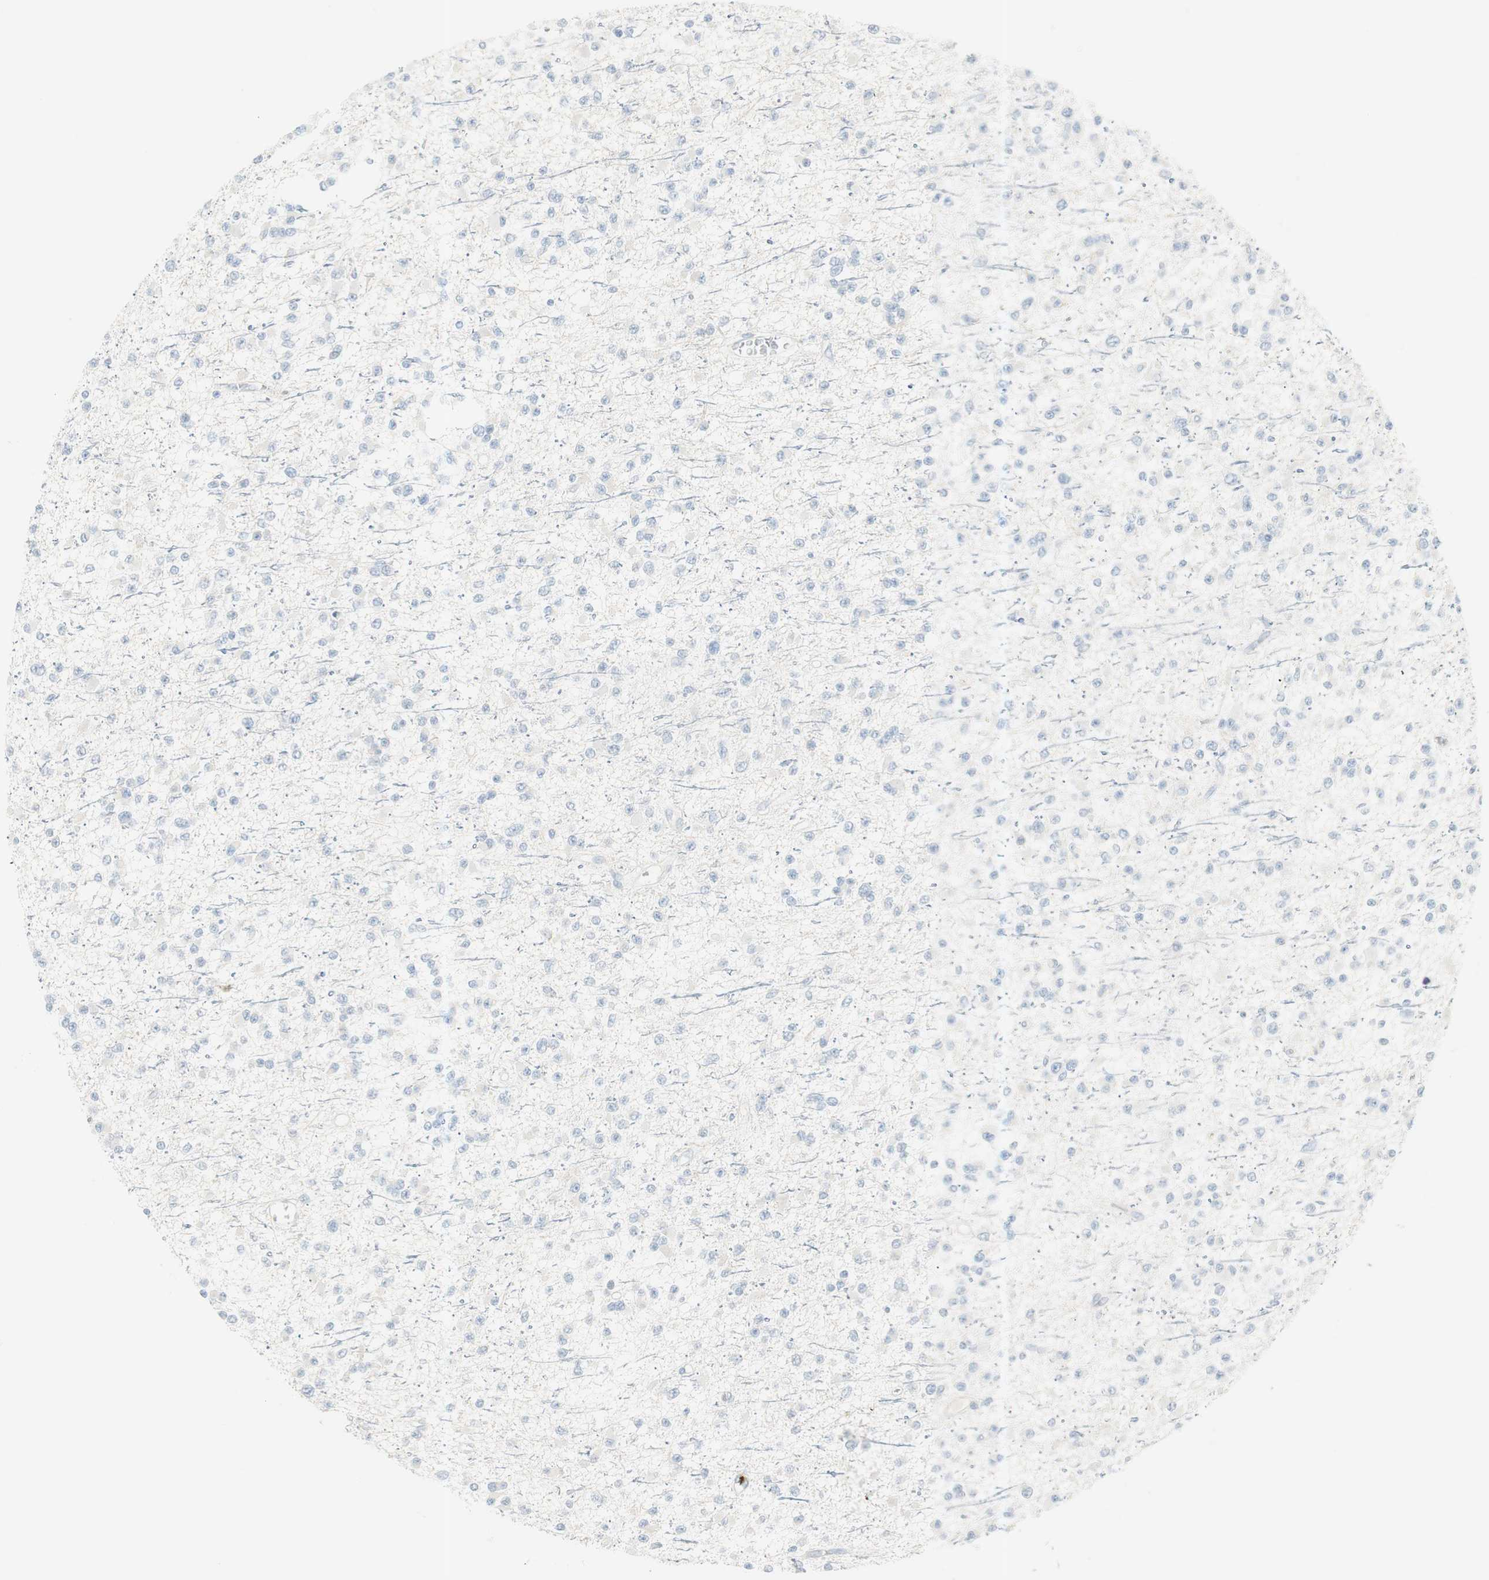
{"staining": {"intensity": "negative", "quantity": "none", "location": "none"}, "tissue": "glioma", "cell_type": "Tumor cells", "image_type": "cancer", "snomed": [{"axis": "morphology", "description": "Glioma, malignant, Low grade"}, {"axis": "topography", "description": "Brain"}], "caption": "High magnification brightfield microscopy of glioma stained with DAB (brown) and counterstained with hematoxylin (blue): tumor cells show no significant positivity. (DAB immunohistochemistry (IHC), high magnification).", "gene": "PRTN3", "patient": {"sex": "female", "age": 22}}